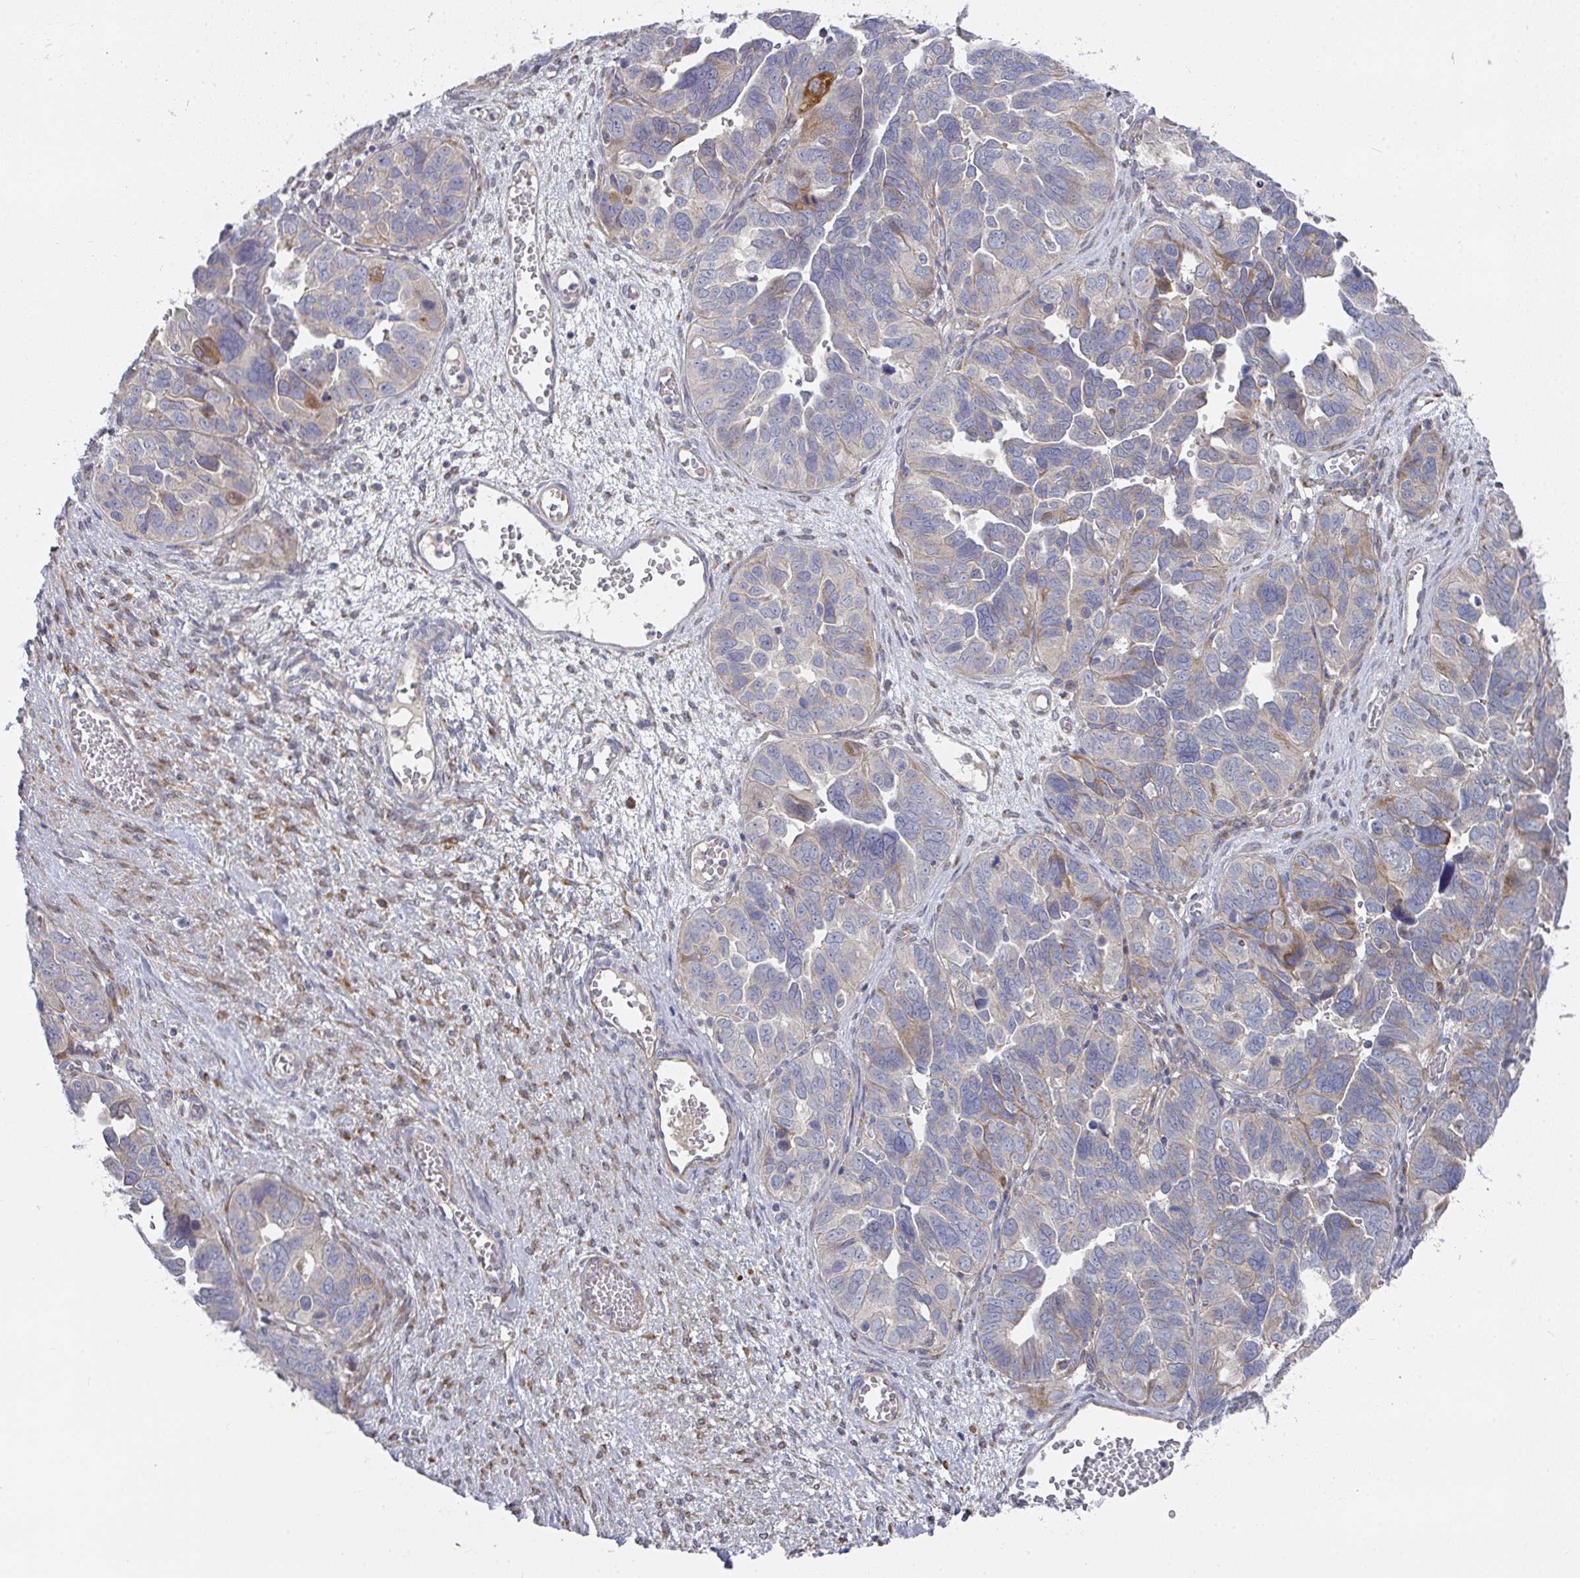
{"staining": {"intensity": "moderate", "quantity": "<25%", "location": "cytoplasmic/membranous"}, "tissue": "ovarian cancer", "cell_type": "Tumor cells", "image_type": "cancer", "snomed": [{"axis": "morphology", "description": "Cystadenocarcinoma, serous, NOS"}, {"axis": "topography", "description": "Ovary"}], "caption": "This image exhibits IHC staining of human serous cystadenocarcinoma (ovarian), with low moderate cytoplasmic/membranous expression in approximately <25% of tumor cells.", "gene": "RHEBL1", "patient": {"sex": "female", "age": 64}}